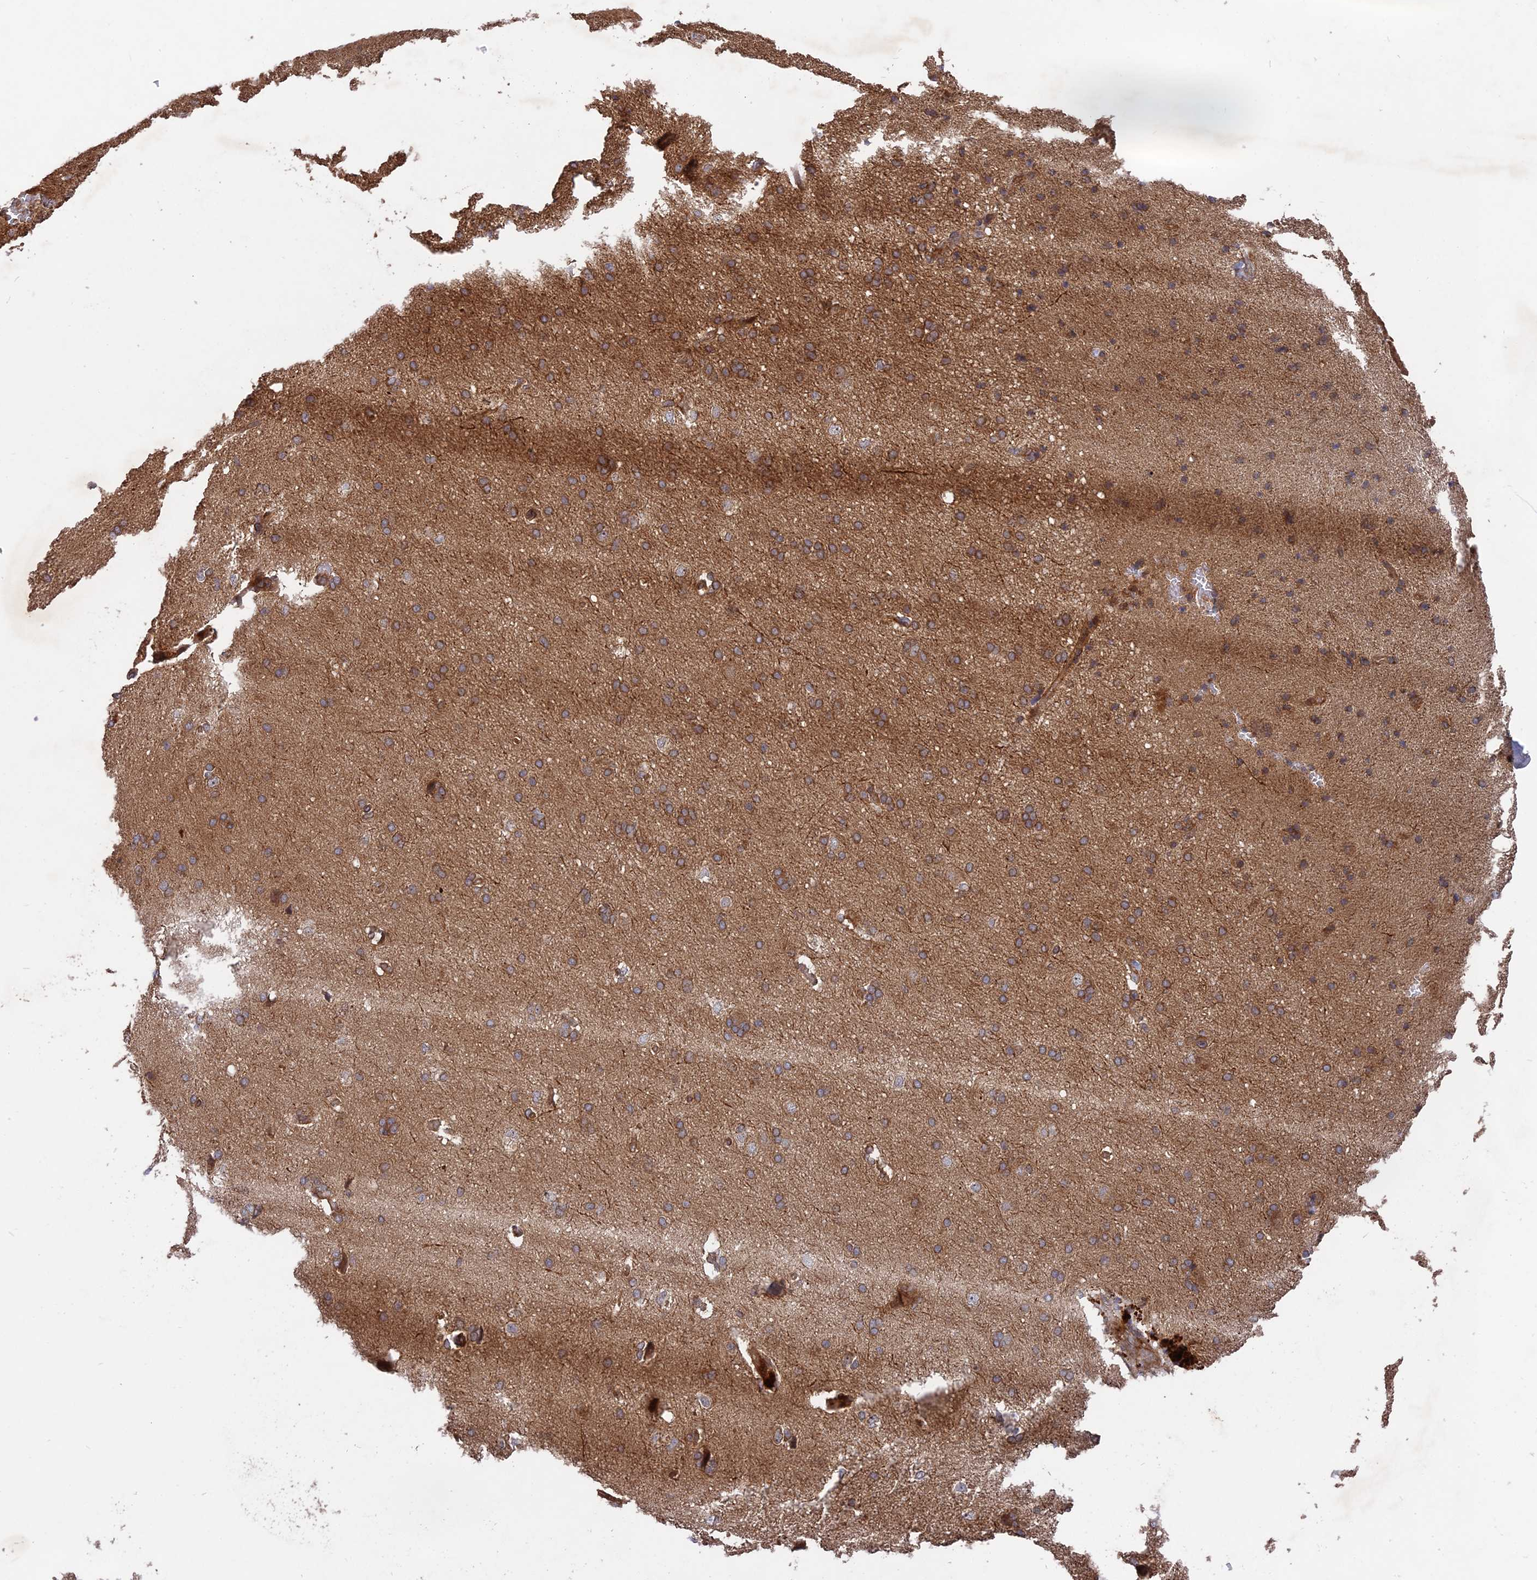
{"staining": {"intensity": "weak", "quantity": ">75%", "location": "cytoplasmic/membranous"}, "tissue": "cerebral cortex", "cell_type": "Endothelial cells", "image_type": "normal", "snomed": [{"axis": "morphology", "description": "Normal tissue, NOS"}, {"axis": "topography", "description": "Cerebral cortex"}], "caption": "Immunohistochemical staining of normal human cerebral cortex displays >75% levels of weak cytoplasmic/membranous protein positivity in approximately >75% of endothelial cells.", "gene": "TMUB2", "patient": {"sex": "male", "age": 62}}